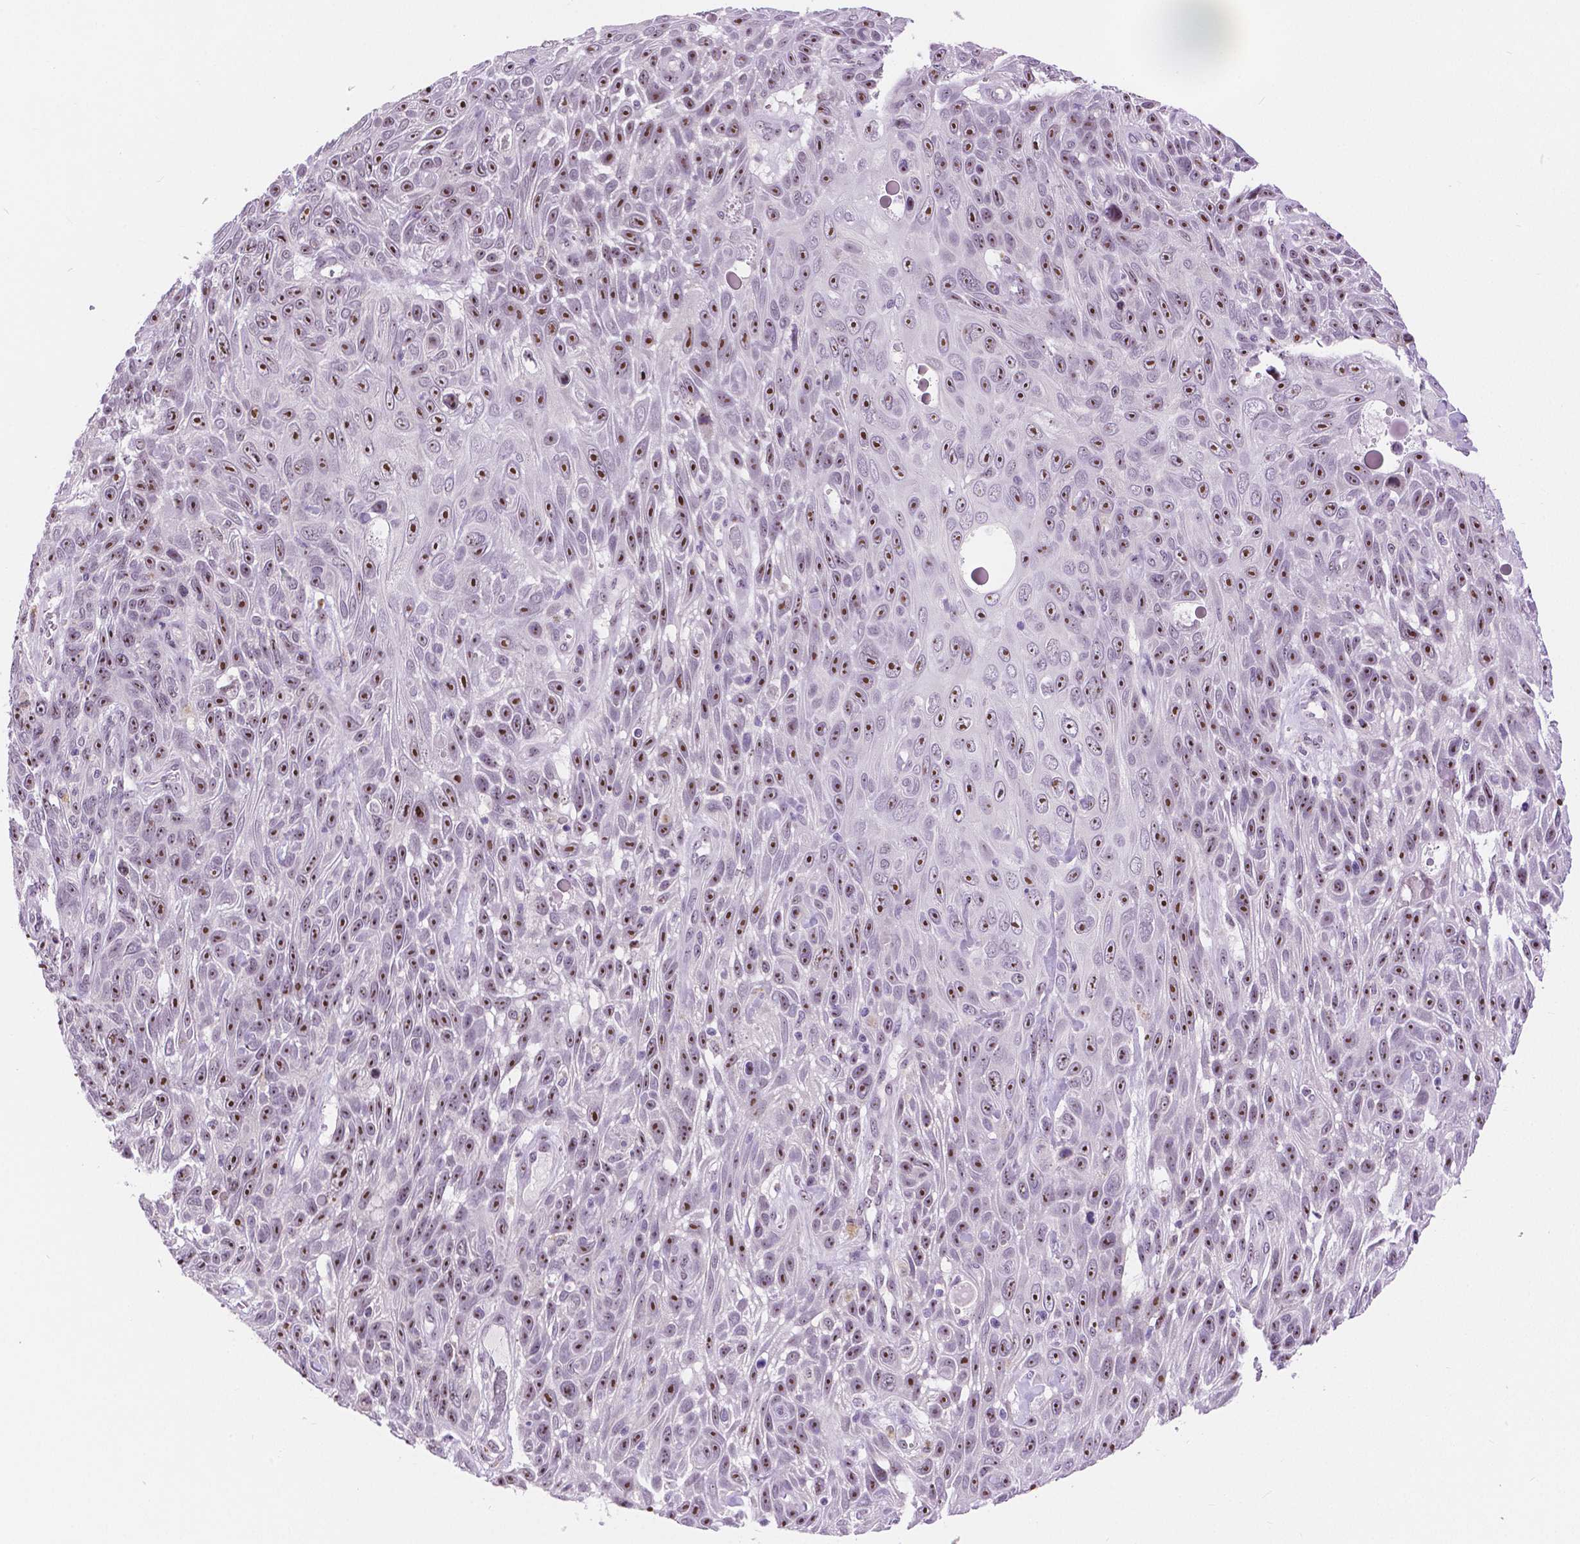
{"staining": {"intensity": "moderate", "quantity": ">75%", "location": "nuclear"}, "tissue": "skin cancer", "cell_type": "Tumor cells", "image_type": "cancer", "snomed": [{"axis": "morphology", "description": "Squamous cell carcinoma, NOS"}, {"axis": "topography", "description": "Skin"}], "caption": "DAB immunohistochemical staining of human skin cancer exhibits moderate nuclear protein staining in approximately >75% of tumor cells. The protein of interest is stained brown, and the nuclei are stained in blue (DAB IHC with brightfield microscopy, high magnification).", "gene": "NHP2", "patient": {"sex": "male", "age": 82}}